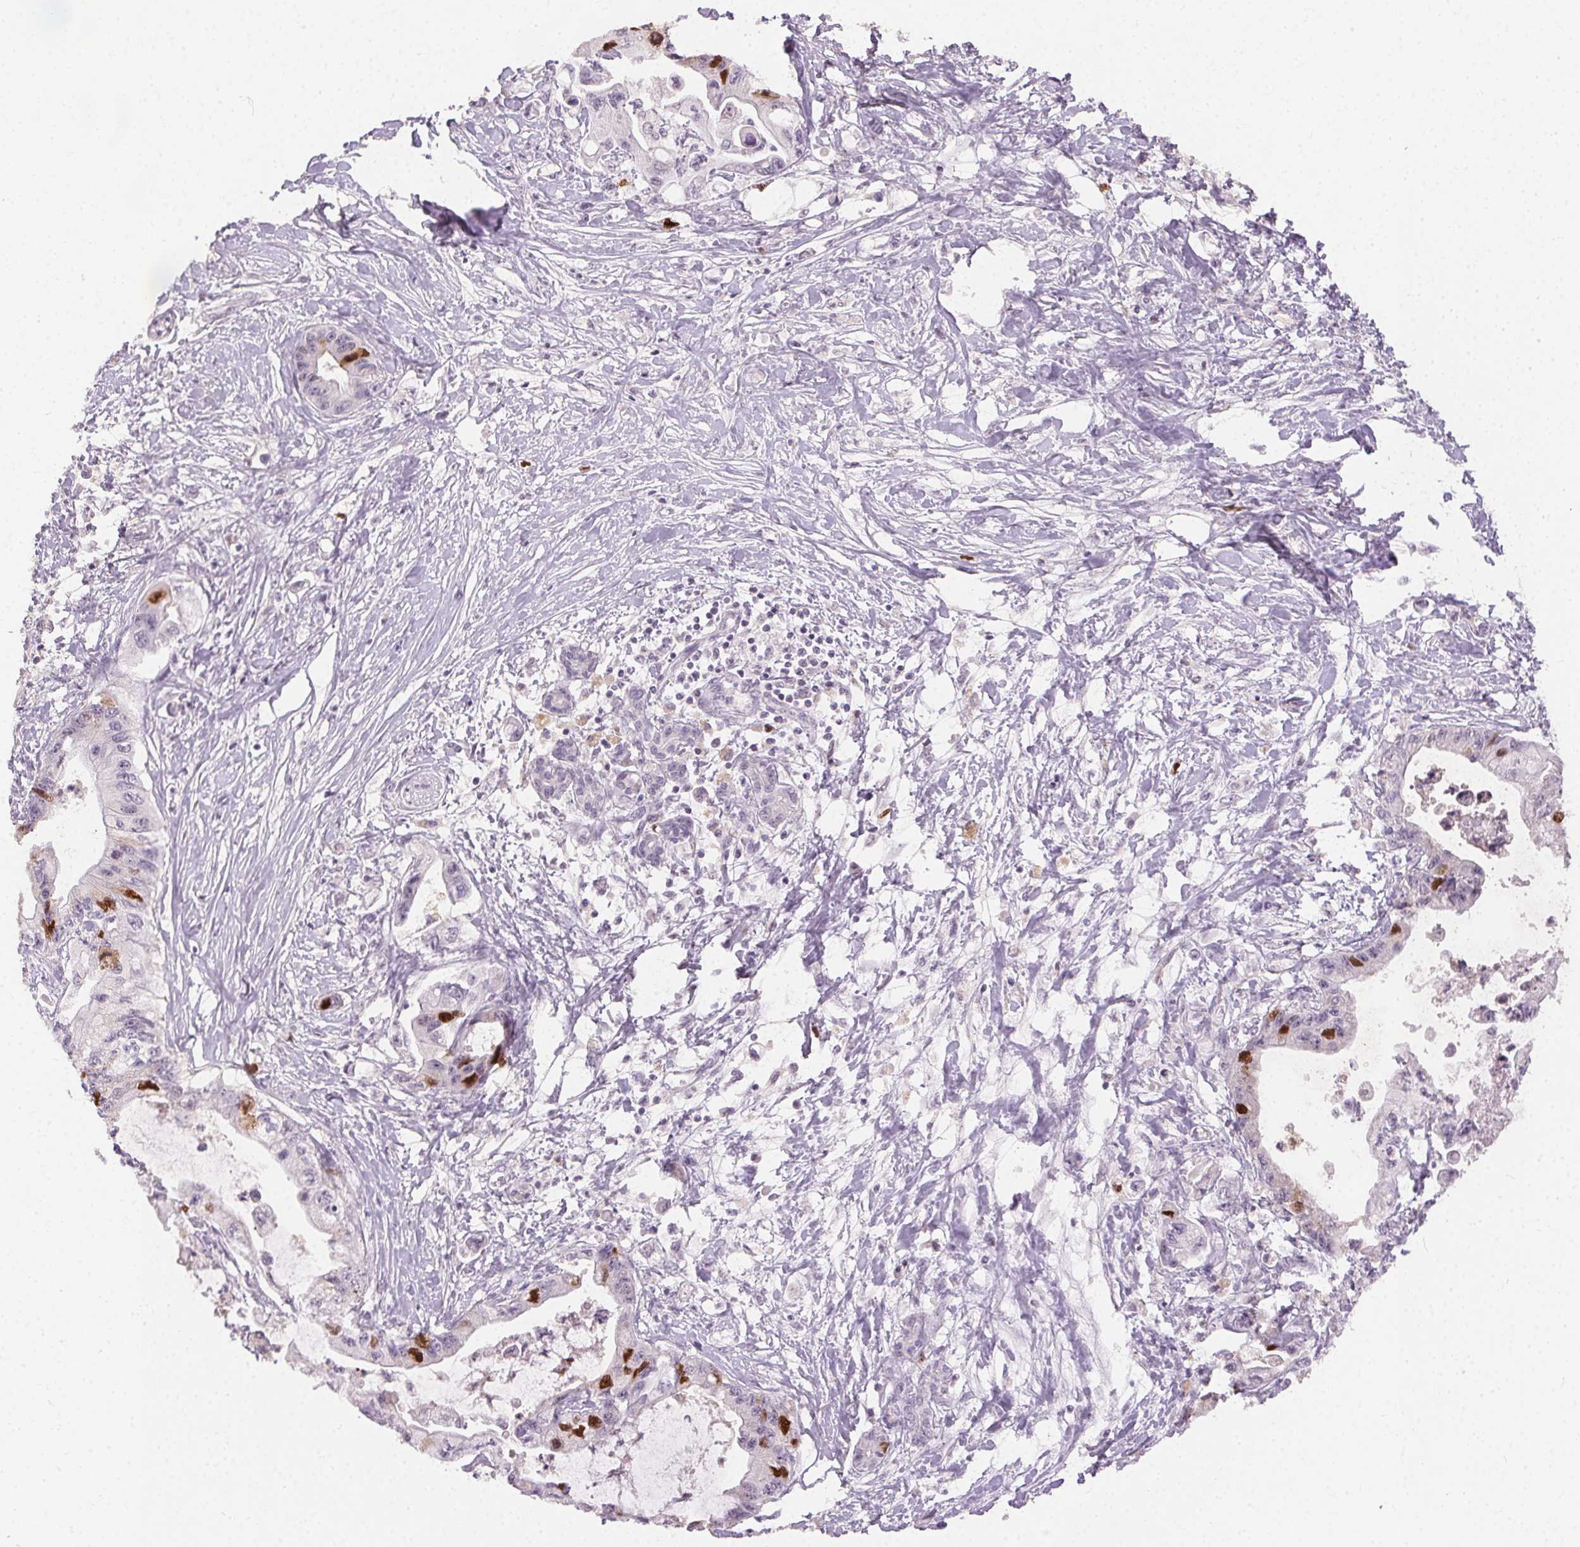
{"staining": {"intensity": "strong", "quantity": "<25%", "location": "nuclear"}, "tissue": "pancreatic cancer", "cell_type": "Tumor cells", "image_type": "cancer", "snomed": [{"axis": "morphology", "description": "Adenocarcinoma, NOS"}, {"axis": "topography", "description": "Pancreas"}], "caption": "Human pancreatic cancer (adenocarcinoma) stained with a brown dye shows strong nuclear positive positivity in about <25% of tumor cells.", "gene": "ANLN", "patient": {"sex": "male", "age": 61}}